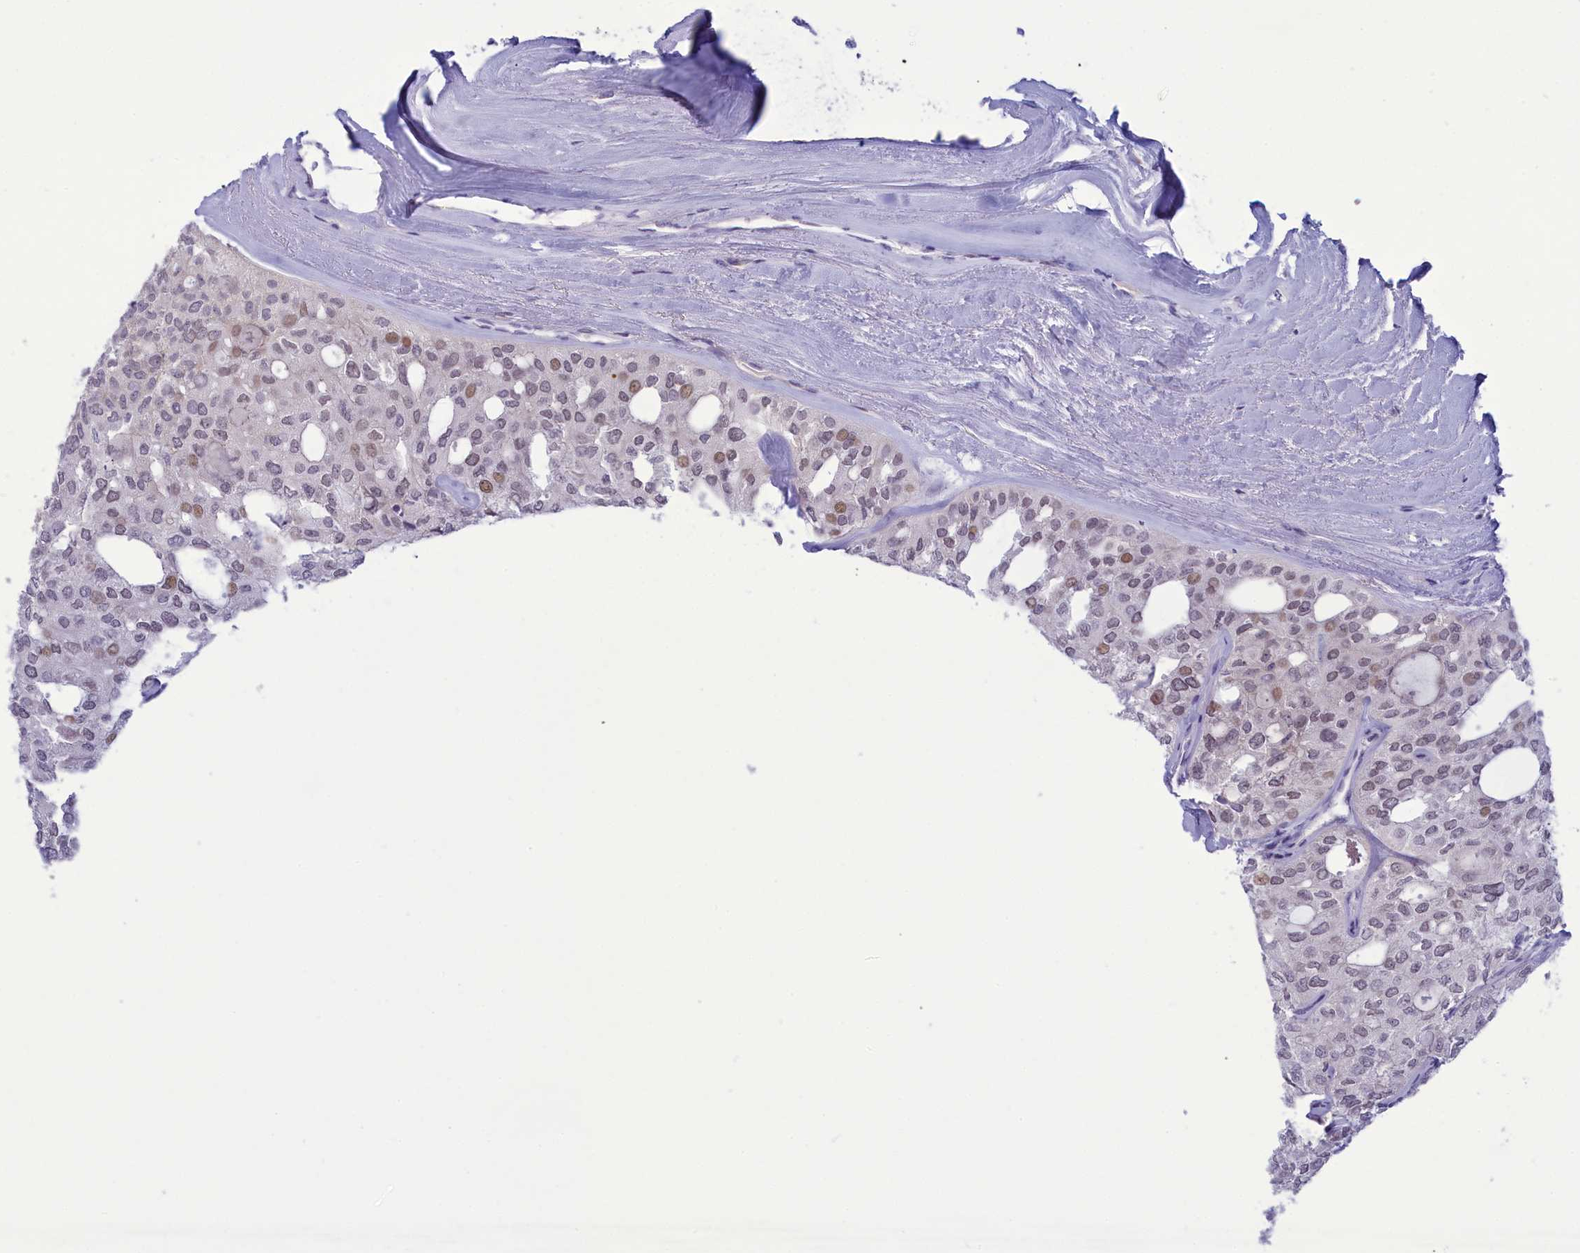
{"staining": {"intensity": "moderate", "quantity": "<25%", "location": "nuclear"}, "tissue": "thyroid cancer", "cell_type": "Tumor cells", "image_type": "cancer", "snomed": [{"axis": "morphology", "description": "Follicular adenoma carcinoma, NOS"}, {"axis": "topography", "description": "Thyroid gland"}], "caption": "The photomicrograph exhibits a brown stain indicating the presence of a protein in the nuclear of tumor cells in thyroid cancer.", "gene": "CORO2A", "patient": {"sex": "male", "age": 75}}